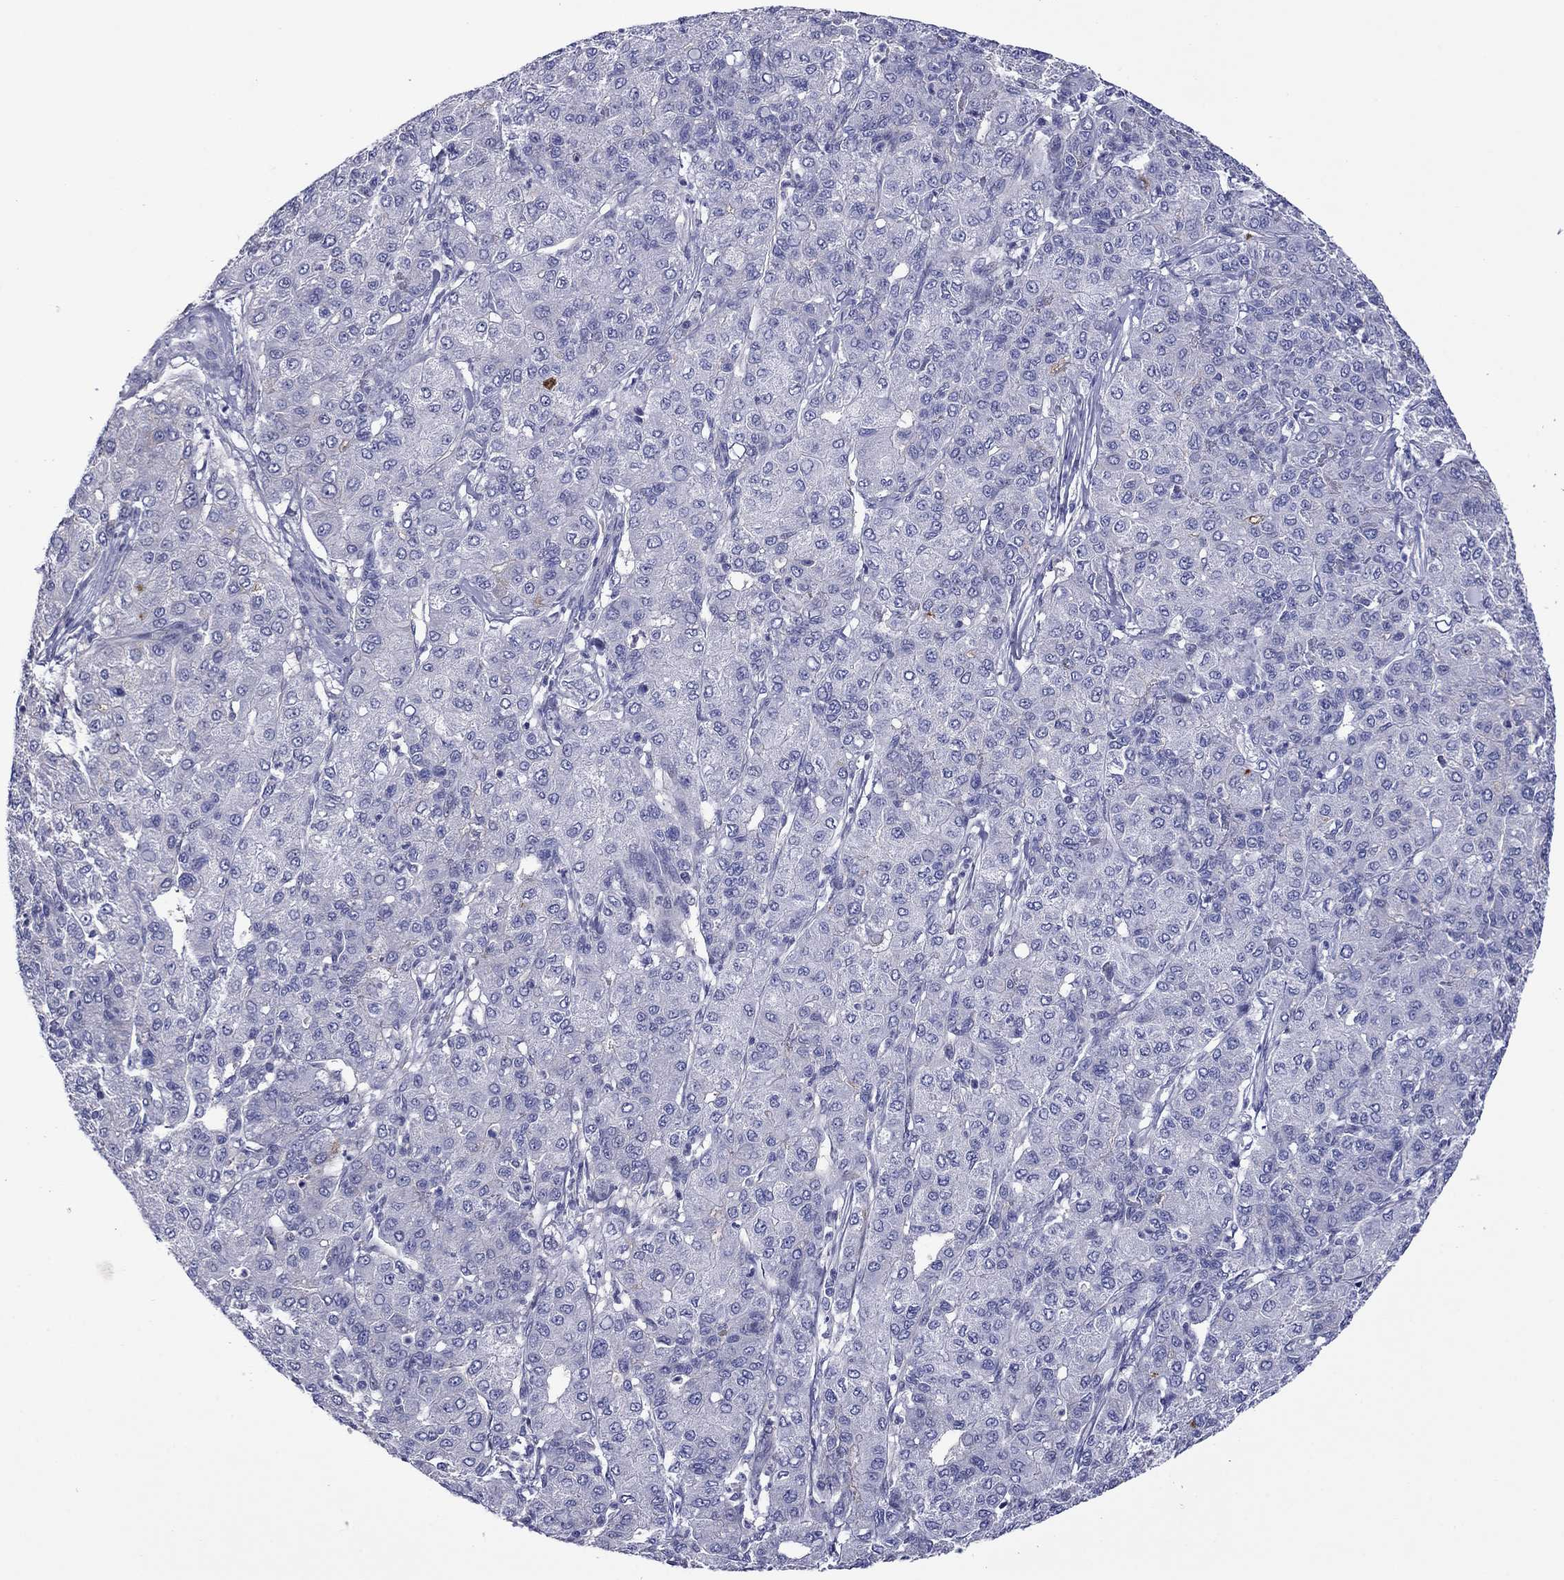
{"staining": {"intensity": "negative", "quantity": "none", "location": "none"}, "tissue": "liver cancer", "cell_type": "Tumor cells", "image_type": "cancer", "snomed": [{"axis": "morphology", "description": "Carcinoma, Hepatocellular, NOS"}, {"axis": "topography", "description": "Liver"}], "caption": "Hepatocellular carcinoma (liver) was stained to show a protein in brown. There is no significant expression in tumor cells.", "gene": "APOA2", "patient": {"sex": "male", "age": 65}}